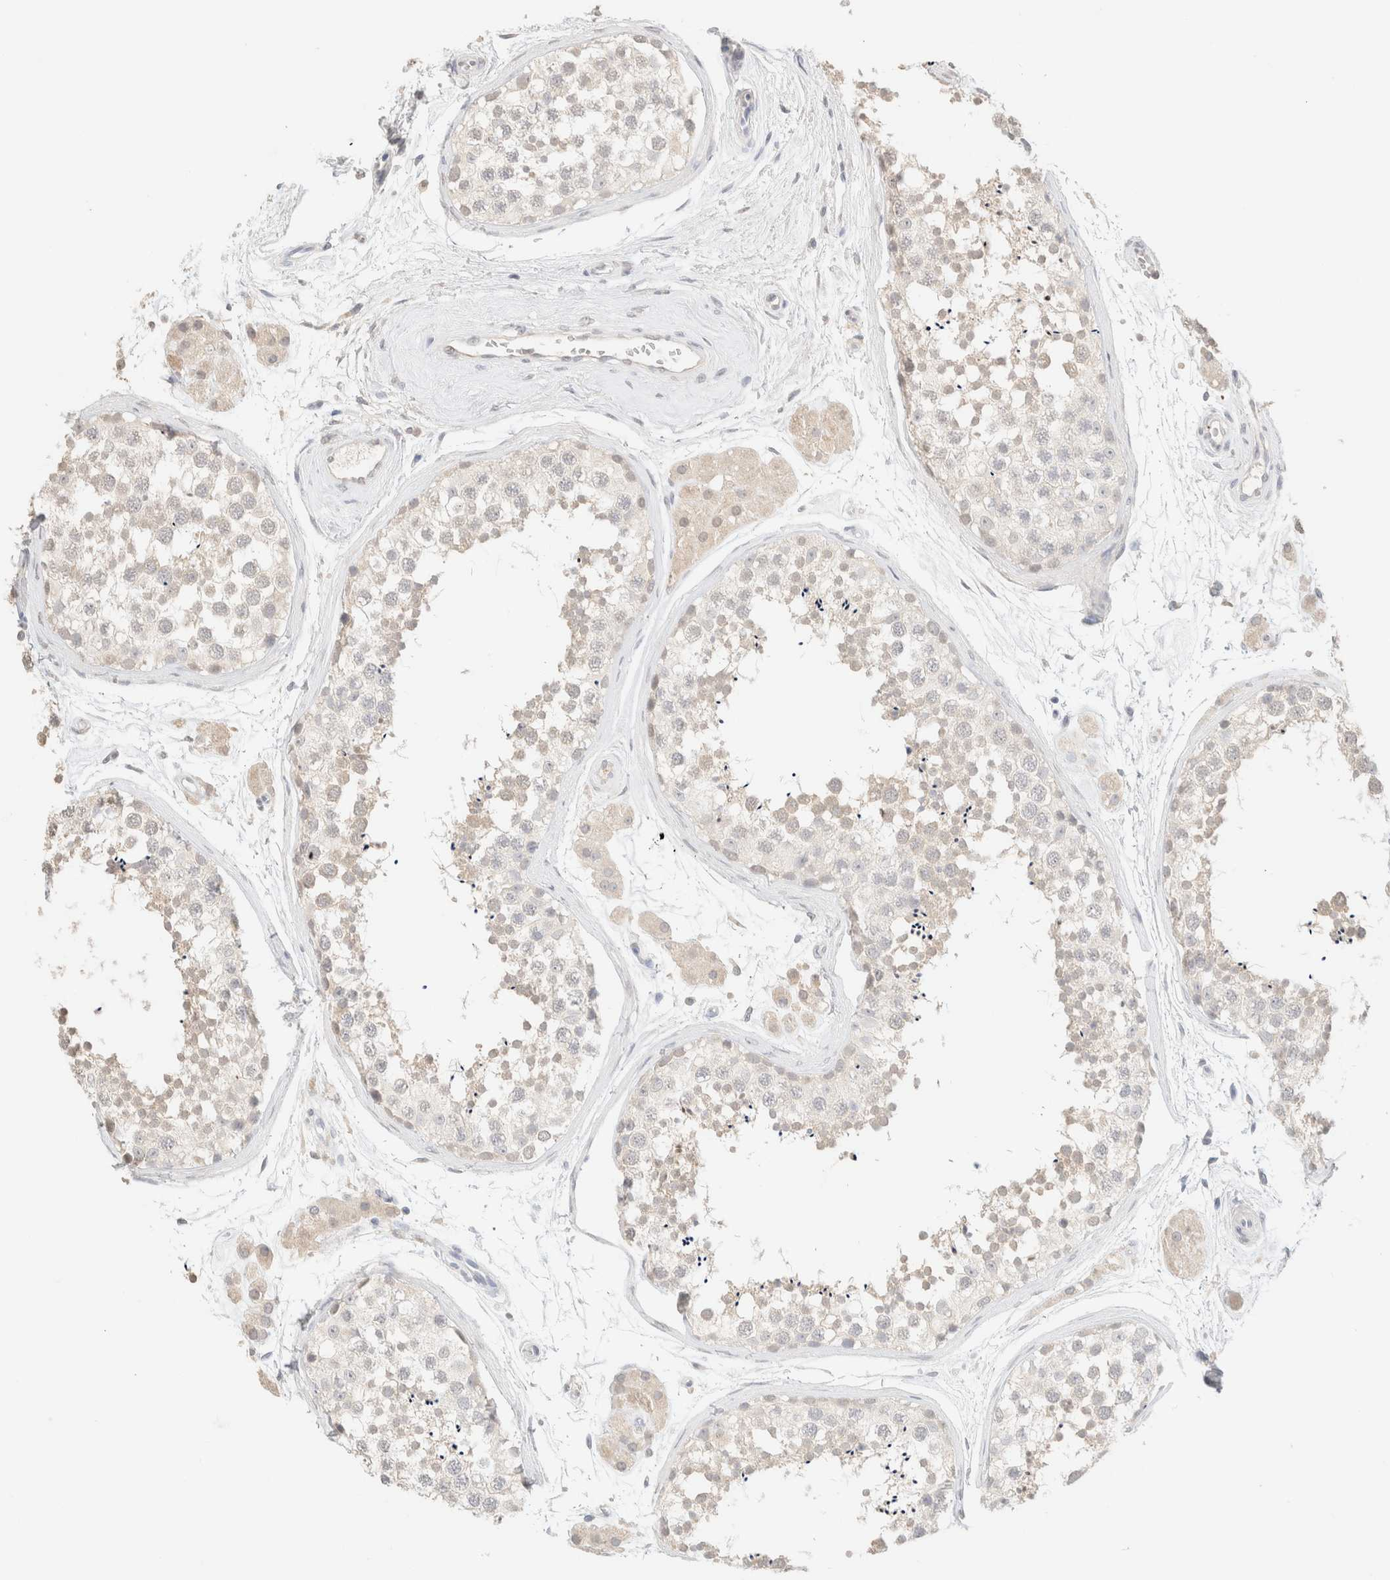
{"staining": {"intensity": "weak", "quantity": "25%-75%", "location": "cytoplasmic/membranous"}, "tissue": "testis", "cell_type": "Cells in seminiferous ducts", "image_type": "normal", "snomed": [{"axis": "morphology", "description": "Normal tissue, NOS"}, {"axis": "topography", "description": "Testis"}], "caption": "Immunohistochemical staining of unremarkable human testis reveals low levels of weak cytoplasmic/membranous expression in about 25%-75% of cells in seminiferous ducts.", "gene": "CPA1", "patient": {"sex": "male", "age": 56}}